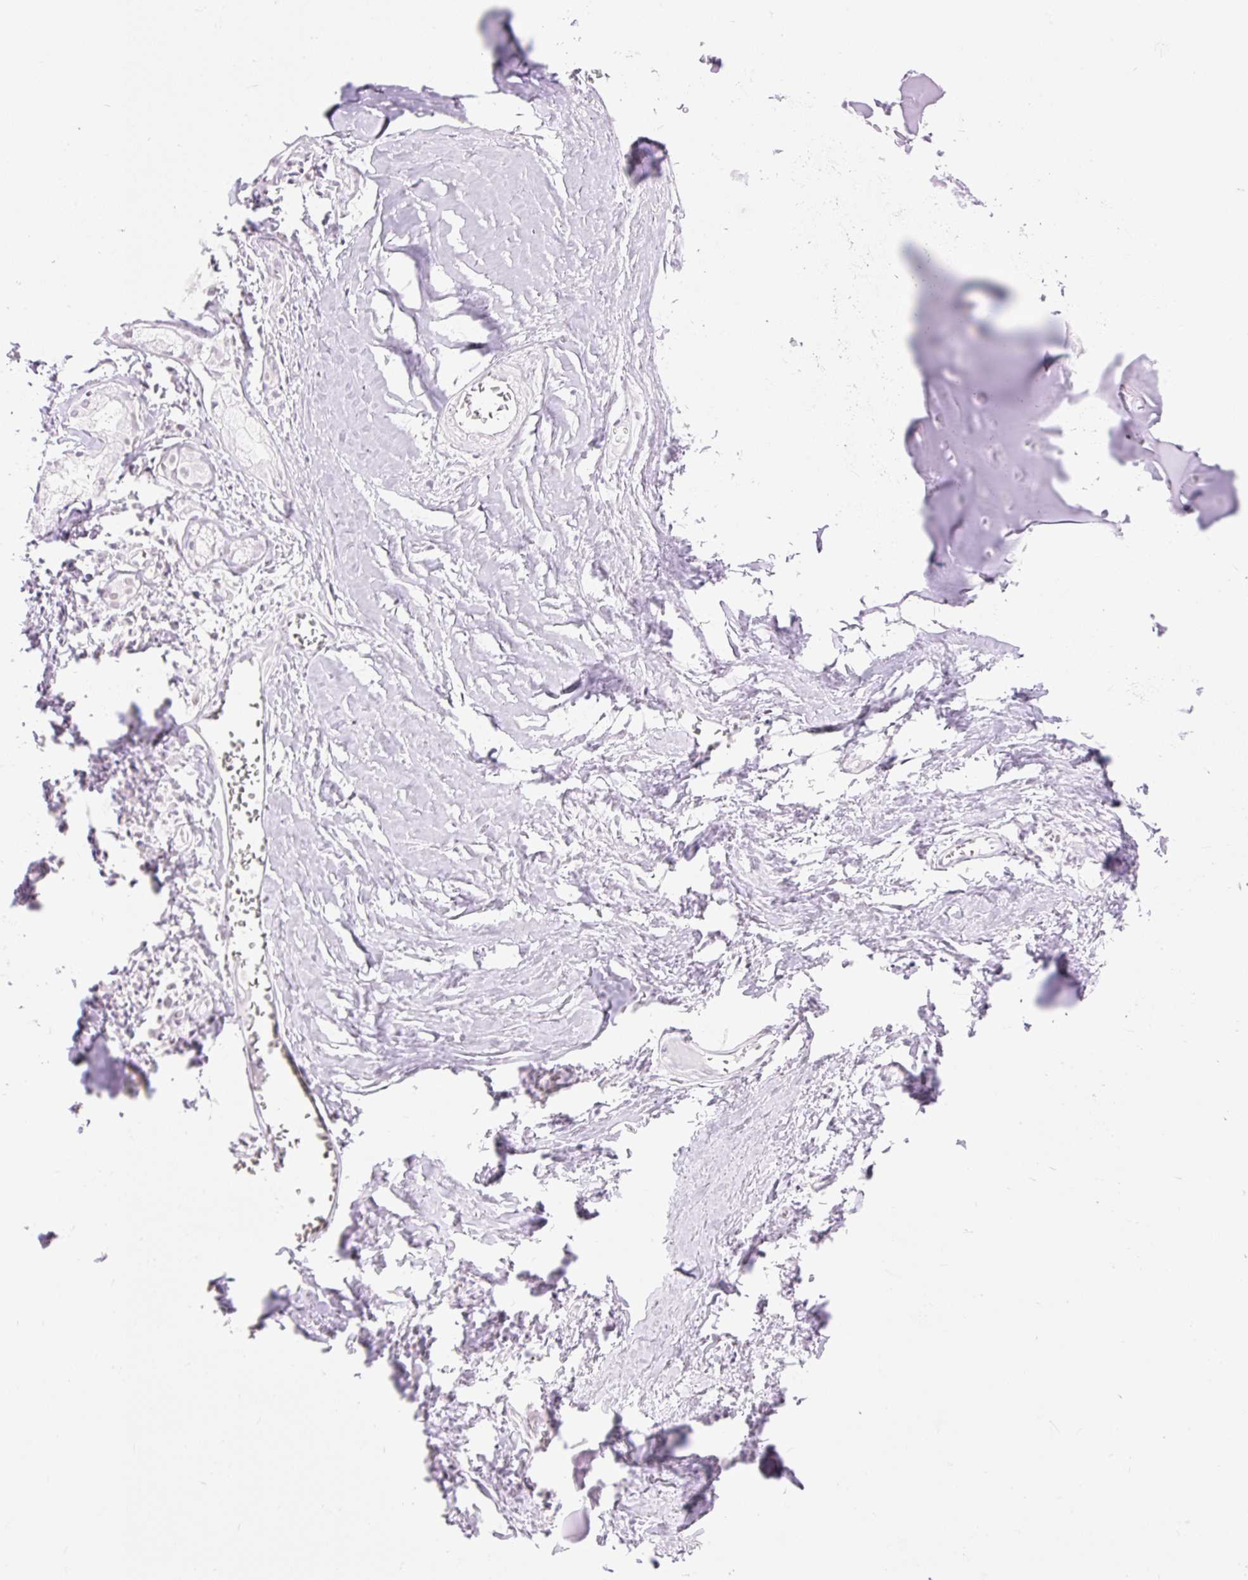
{"staining": {"intensity": "negative", "quantity": "none", "location": "none"}, "tissue": "adipose tissue", "cell_type": "Adipocytes", "image_type": "normal", "snomed": [{"axis": "morphology", "description": "Normal tissue, NOS"}, {"axis": "topography", "description": "Cartilage tissue"}], "caption": "An image of adipose tissue stained for a protein displays no brown staining in adipocytes. Brightfield microscopy of IHC stained with DAB (brown) and hematoxylin (blue), captured at high magnification.", "gene": "GPR45", "patient": {"sex": "male", "age": 57}}